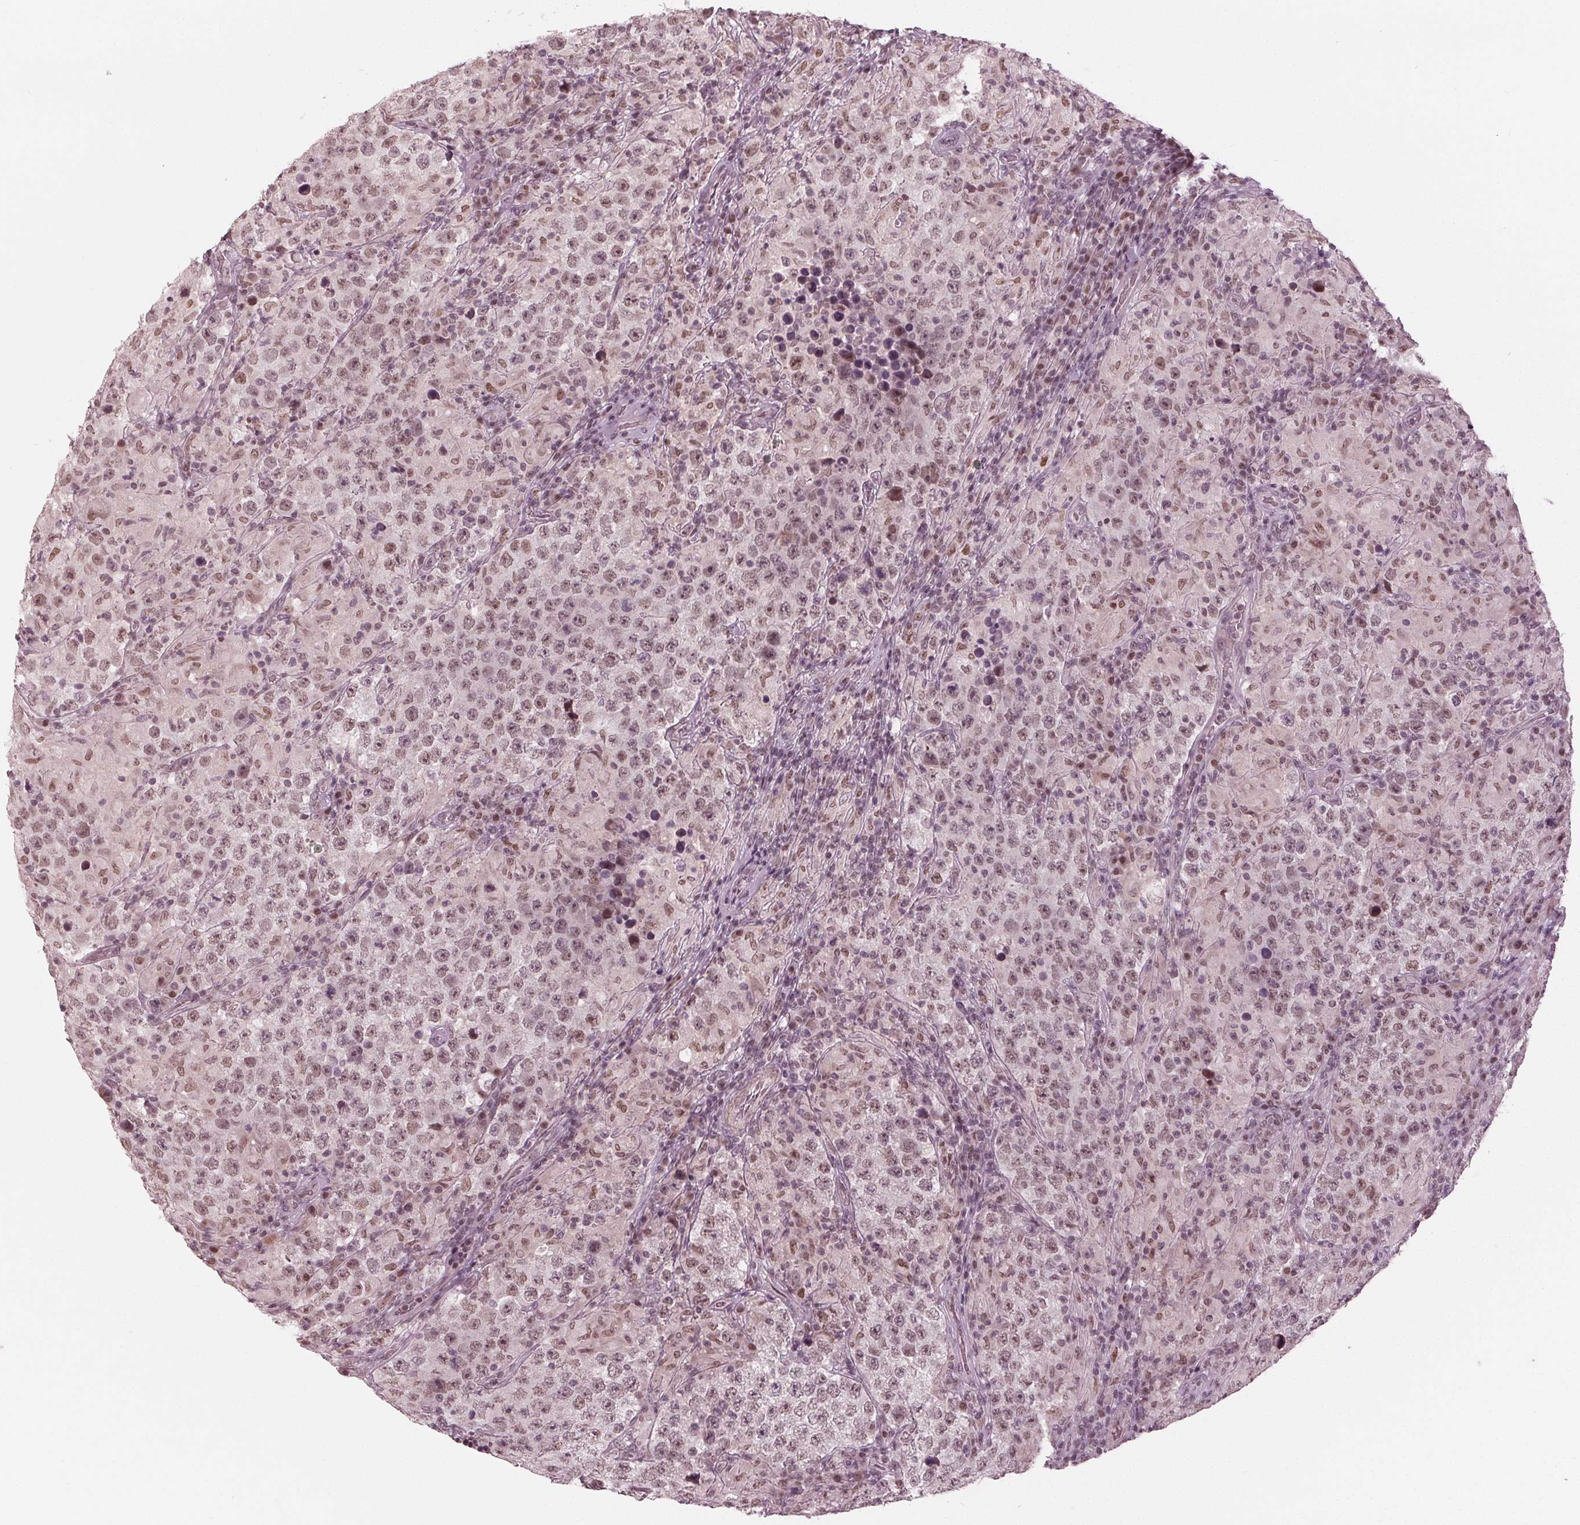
{"staining": {"intensity": "moderate", "quantity": "25%-75%", "location": "nuclear"}, "tissue": "testis cancer", "cell_type": "Tumor cells", "image_type": "cancer", "snomed": [{"axis": "morphology", "description": "Seminoma, NOS"}, {"axis": "morphology", "description": "Carcinoma, Embryonal, NOS"}, {"axis": "topography", "description": "Testis"}], "caption": "Immunohistochemistry photomicrograph of neoplastic tissue: human testis cancer stained using immunohistochemistry shows medium levels of moderate protein expression localized specifically in the nuclear of tumor cells, appearing as a nuclear brown color.", "gene": "DNMT3L", "patient": {"sex": "male", "age": 41}}